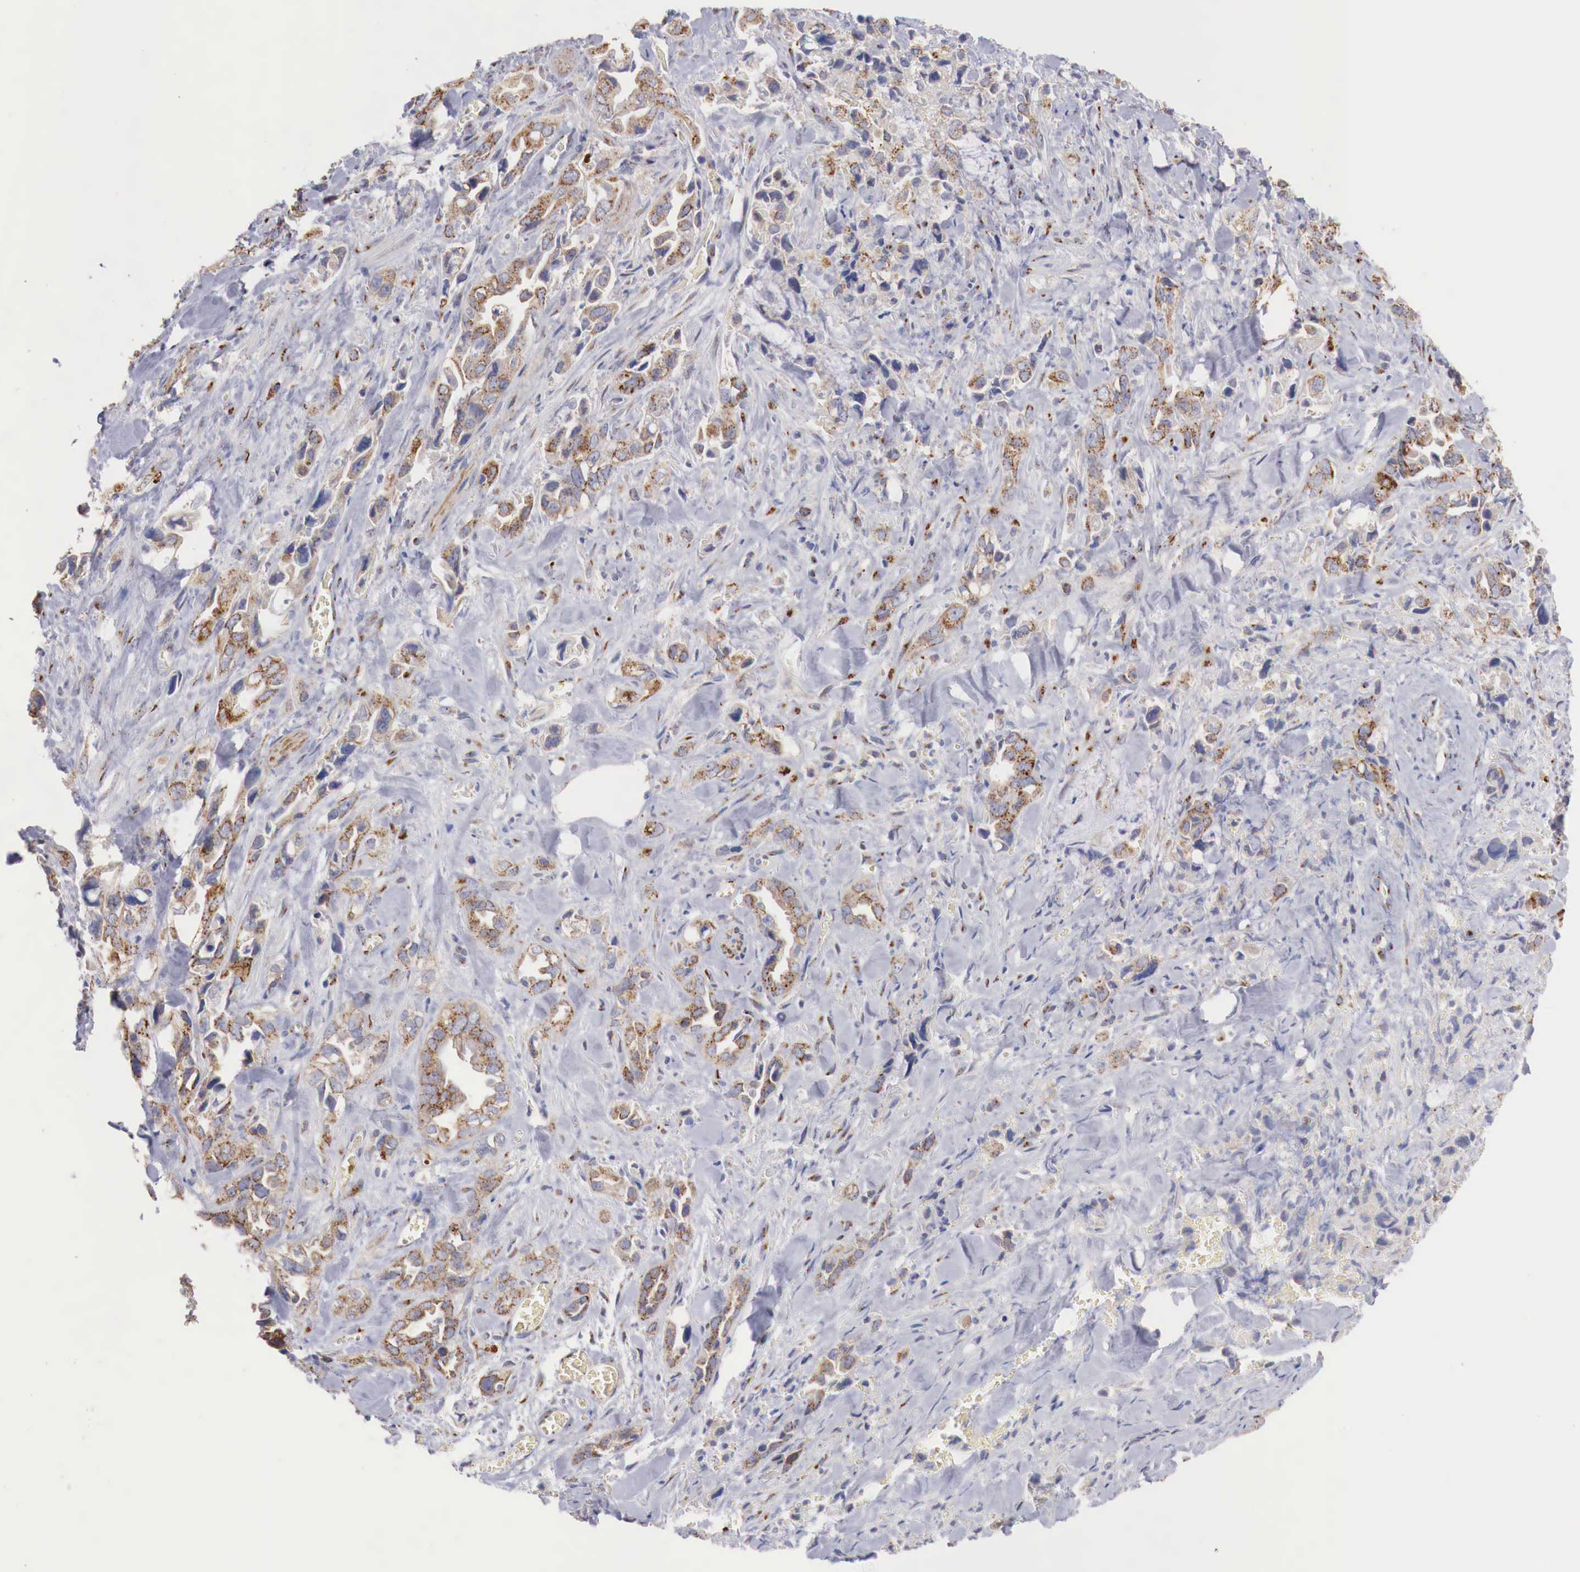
{"staining": {"intensity": "moderate", "quantity": ">75%", "location": "cytoplasmic/membranous"}, "tissue": "pancreatic cancer", "cell_type": "Tumor cells", "image_type": "cancer", "snomed": [{"axis": "morphology", "description": "Adenocarcinoma, NOS"}, {"axis": "topography", "description": "Pancreas"}], "caption": "Pancreatic cancer stained with a protein marker exhibits moderate staining in tumor cells.", "gene": "SYAP1", "patient": {"sex": "male", "age": 69}}